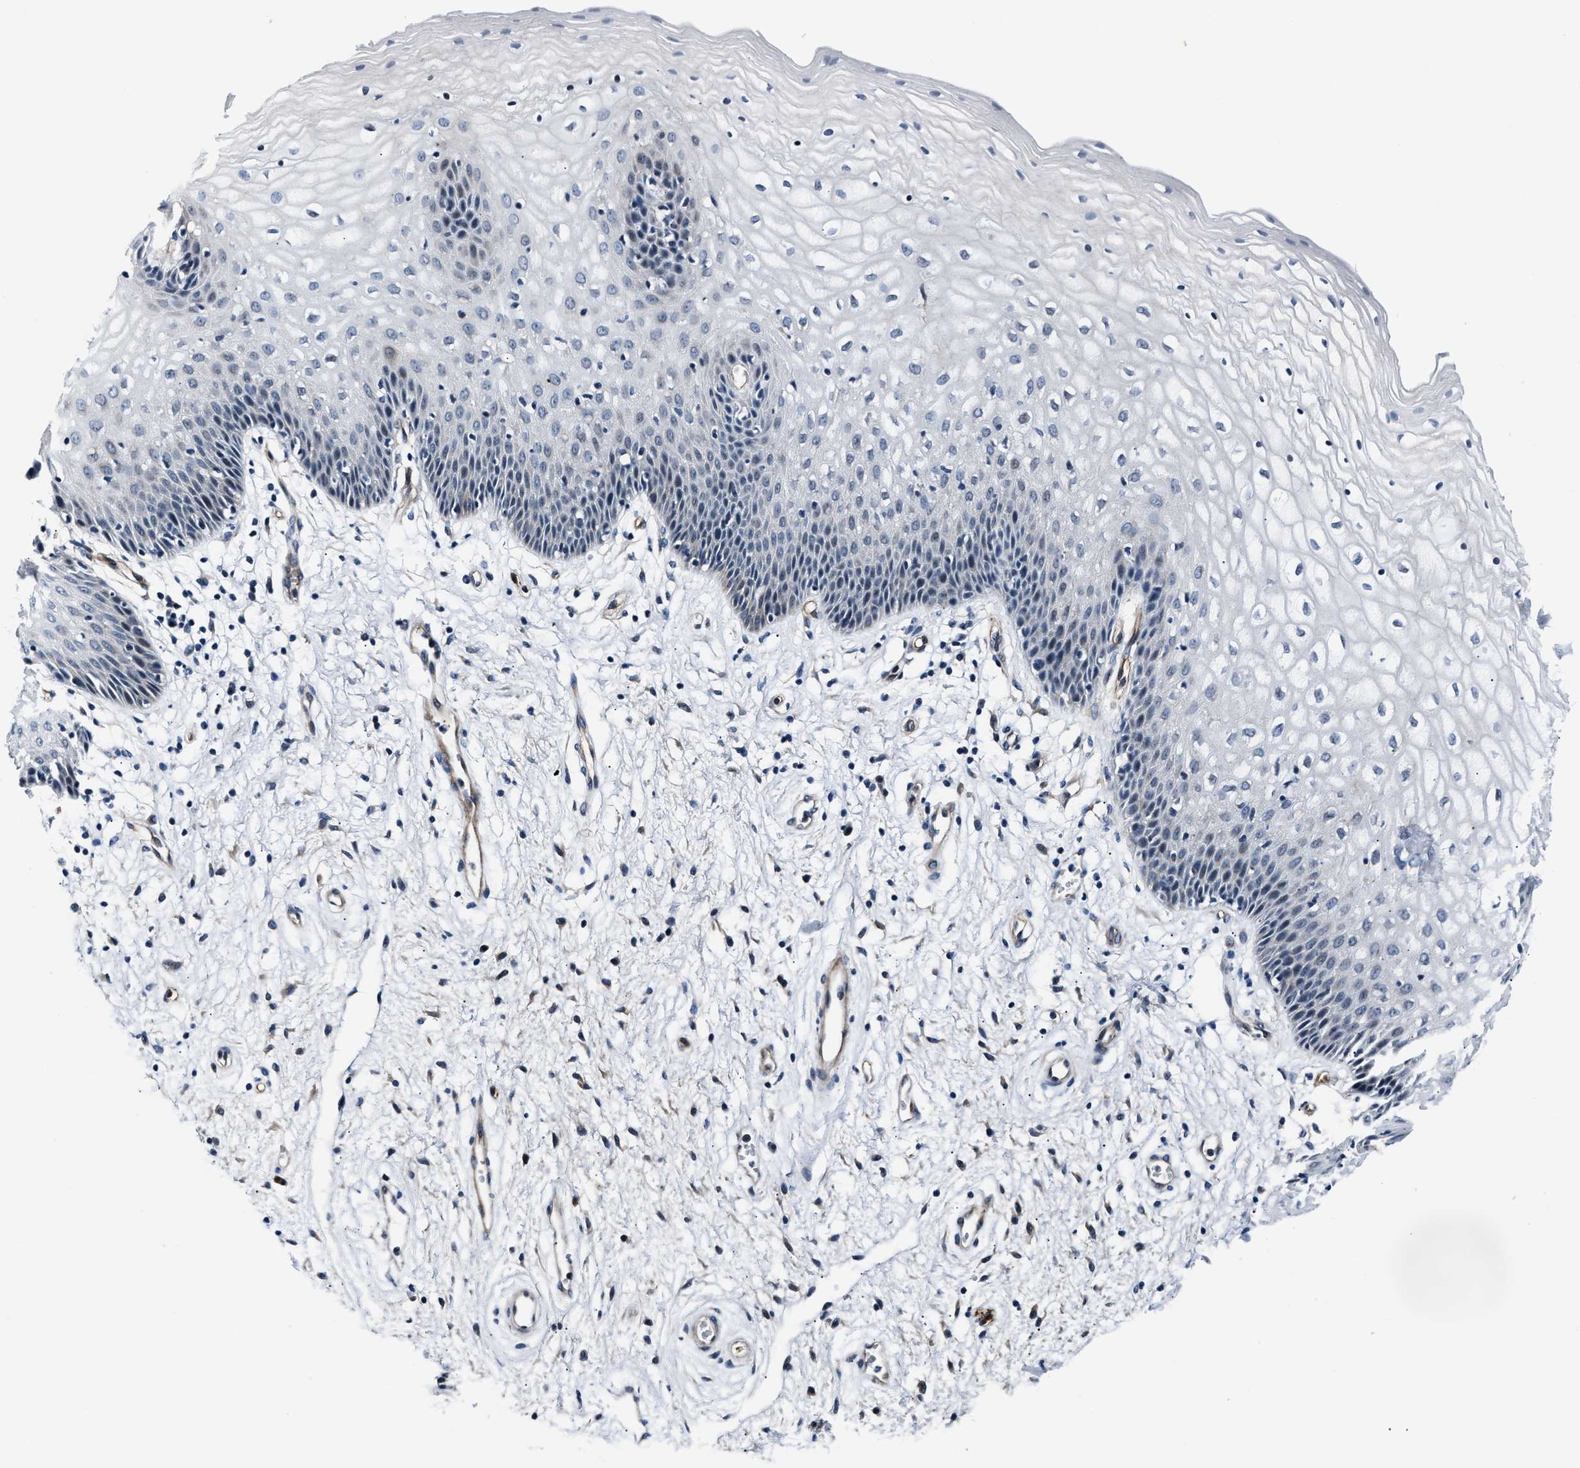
{"staining": {"intensity": "negative", "quantity": "none", "location": "none"}, "tissue": "vagina", "cell_type": "Squamous epithelial cells", "image_type": "normal", "snomed": [{"axis": "morphology", "description": "Normal tissue, NOS"}, {"axis": "topography", "description": "Vagina"}], "caption": "Squamous epithelial cells are negative for brown protein staining in unremarkable vagina.", "gene": "MPDZ", "patient": {"sex": "female", "age": 34}}